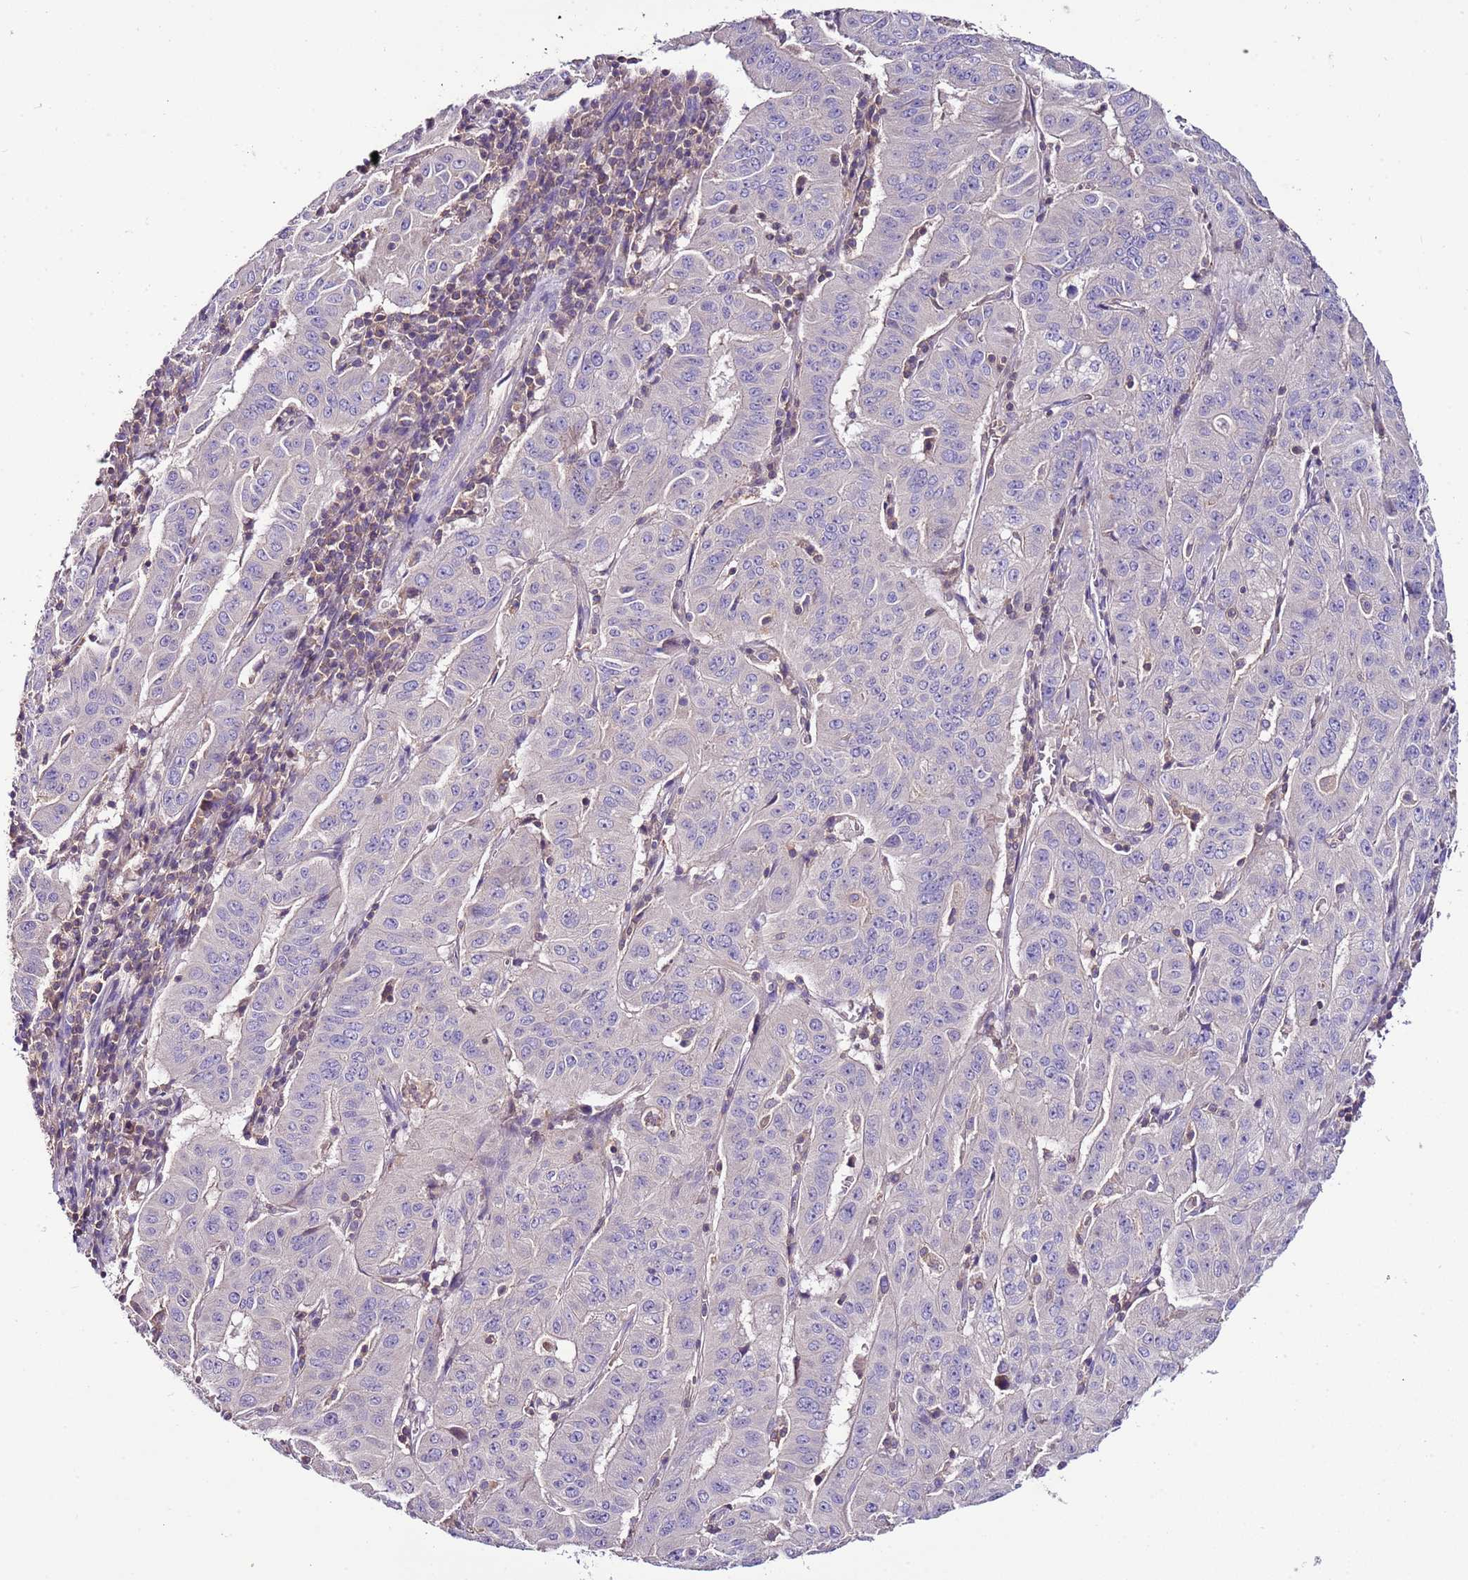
{"staining": {"intensity": "negative", "quantity": "none", "location": "none"}, "tissue": "pancreatic cancer", "cell_type": "Tumor cells", "image_type": "cancer", "snomed": [{"axis": "morphology", "description": "Adenocarcinoma, NOS"}, {"axis": "topography", "description": "Pancreas"}], "caption": "The immunohistochemistry (IHC) photomicrograph has no significant expression in tumor cells of adenocarcinoma (pancreatic) tissue. Brightfield microscopy of immunohistochemistry stained with DAB (3,3'-diaminobenzidine) (brown) and hematoxylin (blue), captured at high magnification.", "gene": "IGIP", "patient": {"sex": "male", "age": 63}}